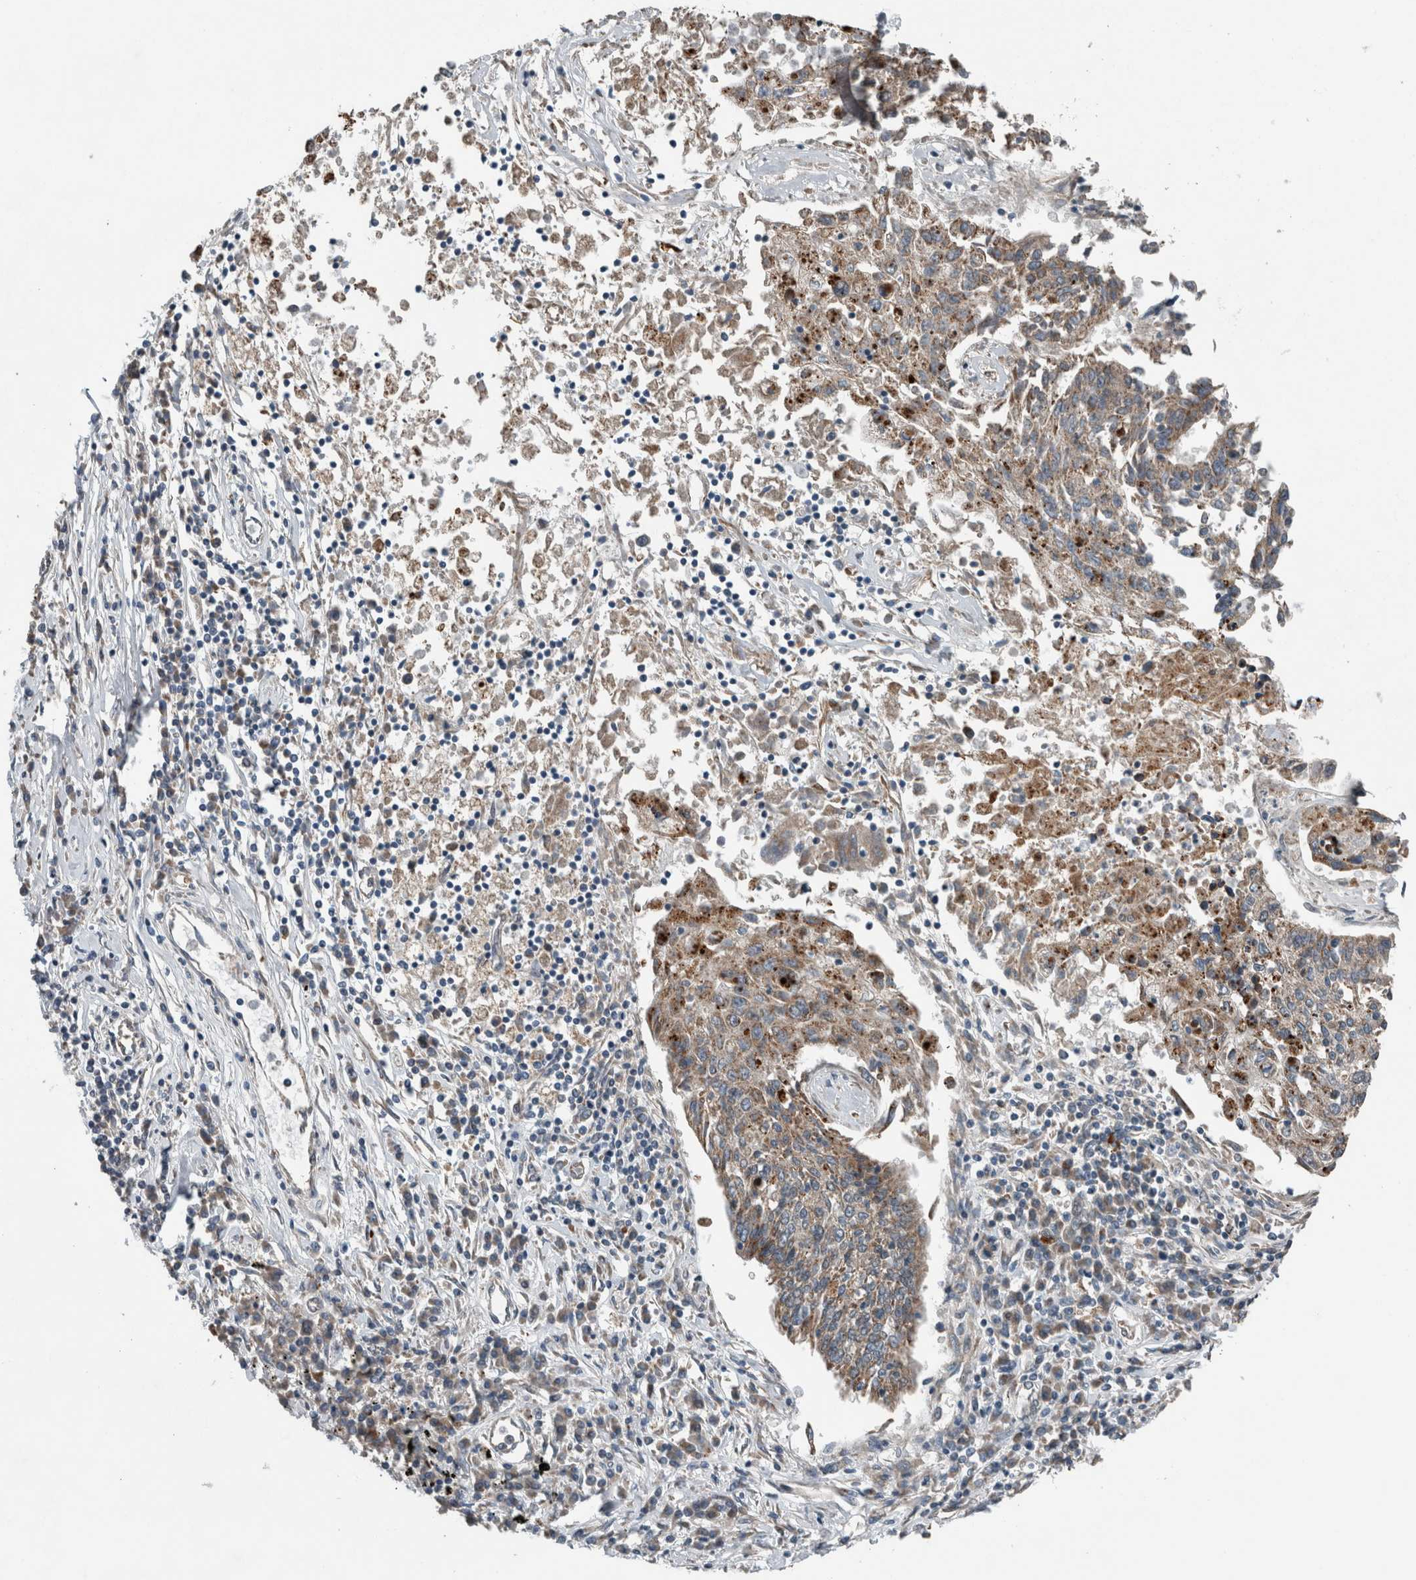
{"staining": {"intensity": "moderate", "quantity": ">75%", "location": "cytoplasmic/membranous"}, "tissue": "lung cancer", "cell_type": "Tumor cells", "image_type": "cancer", "snomed": [{"axis": "morphology", "description": "Normal tissue, NOS"}, {"axis": "morphology", "description": "Squamous cell carcinoma, NOS"}, {"axis": "topography", "description": "Lymph node"}, {"axis": "topography", "description": "Cartilage tissue"}, {"axis": "topography", "description": "Bronchus"}, {"axis": "topography", "description": "Lung"}, {"axis": "topography", "description": "Peripheral nerve tissue"}], "caption": "IHC (DAB) staining of human squamous cell carcinoma (lung) shows moderate cytoplasmic/membranous protein positivity in approximately >75% of tumor cells. Using DAB (3,3'-diaminobenzidine) (brown) and hematoxylin (blue) stains, captured at high magnification using brightfield microscopy.", "gene": "GBA2", "patient": {"sex": "female", "age": 49}}